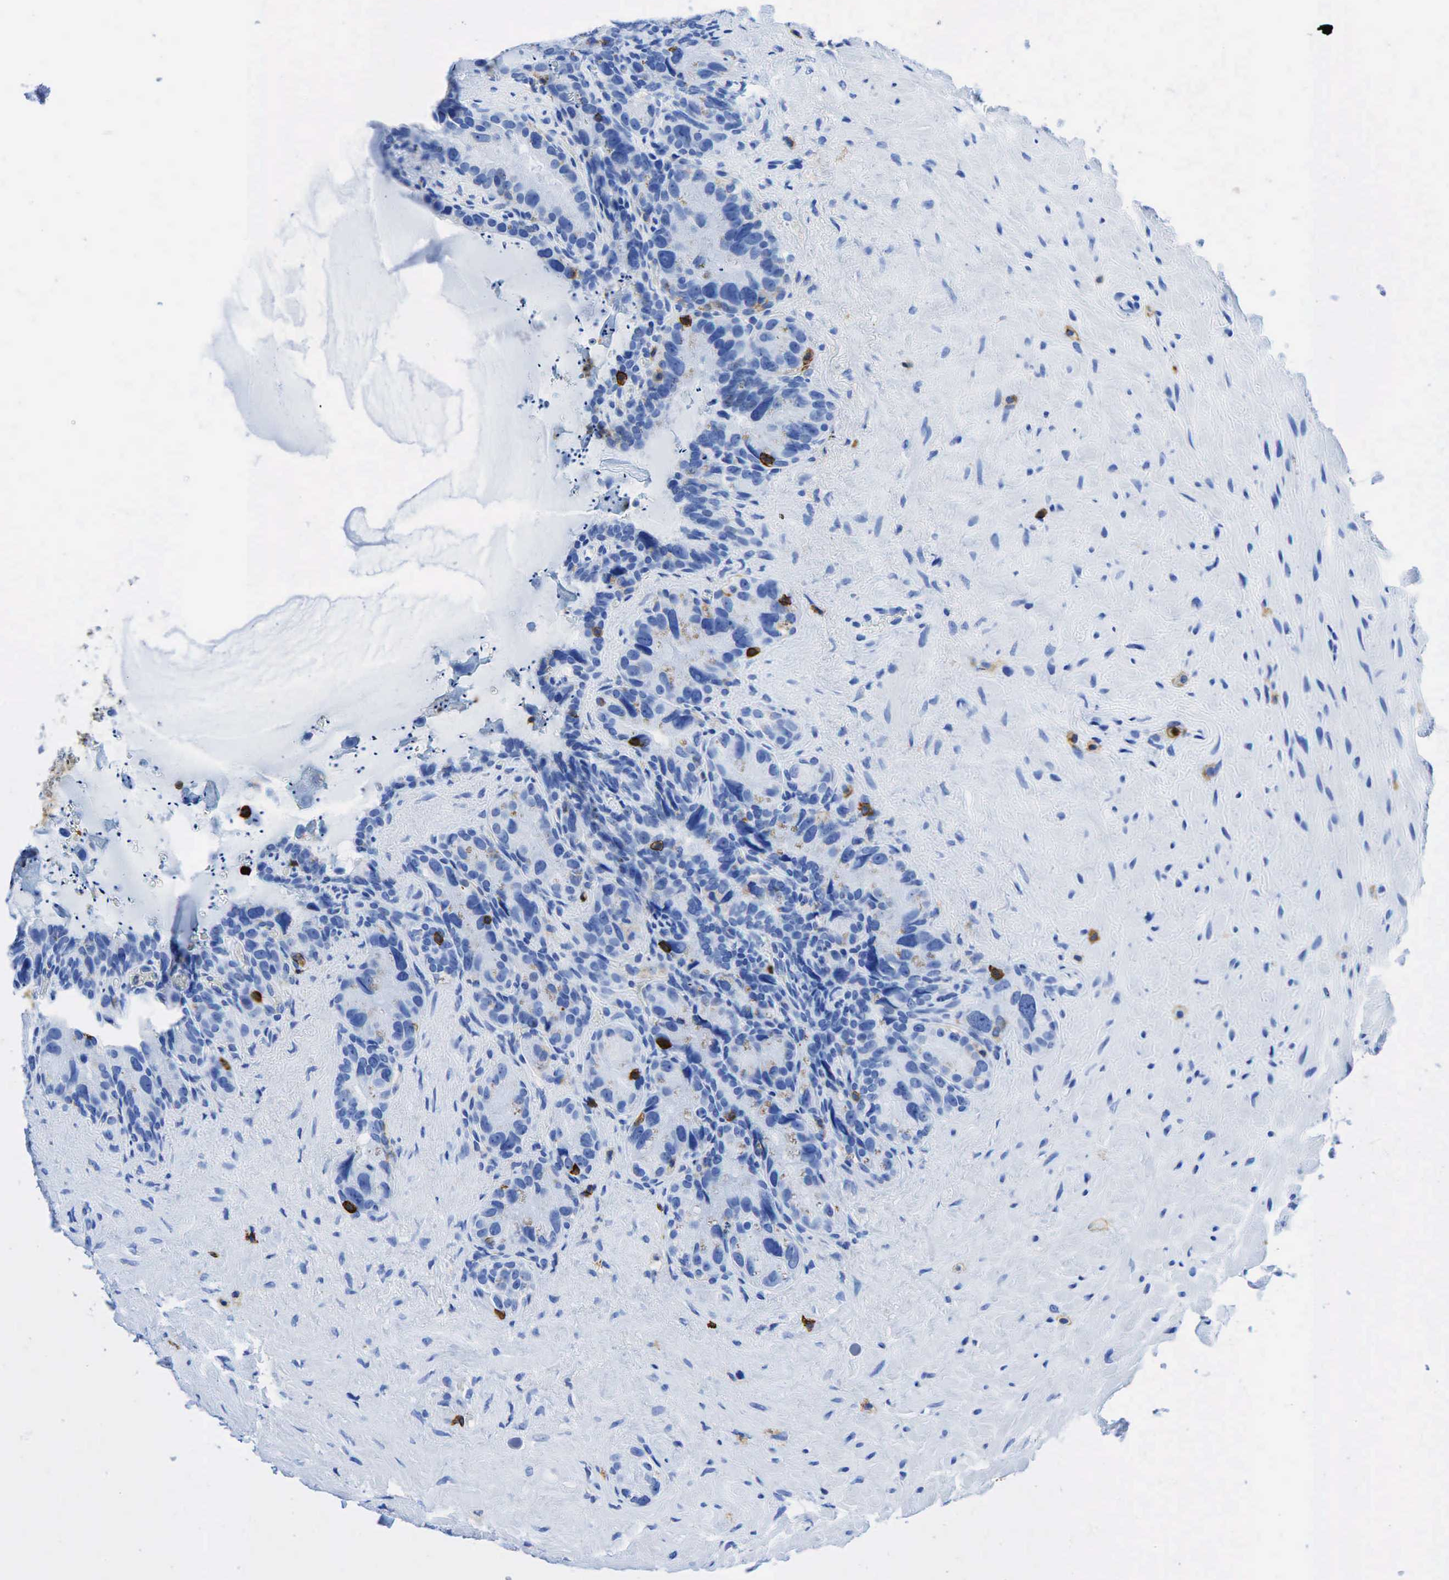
{"staining": {"intensity": "negative", "quantity": "none", "location": "none"}, "tissue": "seminal vesicle", "cell_type": "Glandular cells", "image_type": "normal", "snomed": [{"axis": "morphology", "description": "Normal tissue, NOS"}, {"axis": "topography", "description": "Seminal veicle"}], "caption": "The IHC image has no significant expression in glandular cells of seminal vesicle.", "gene": "PTPRC", "patient": {"sex": "male", "age": 63}}